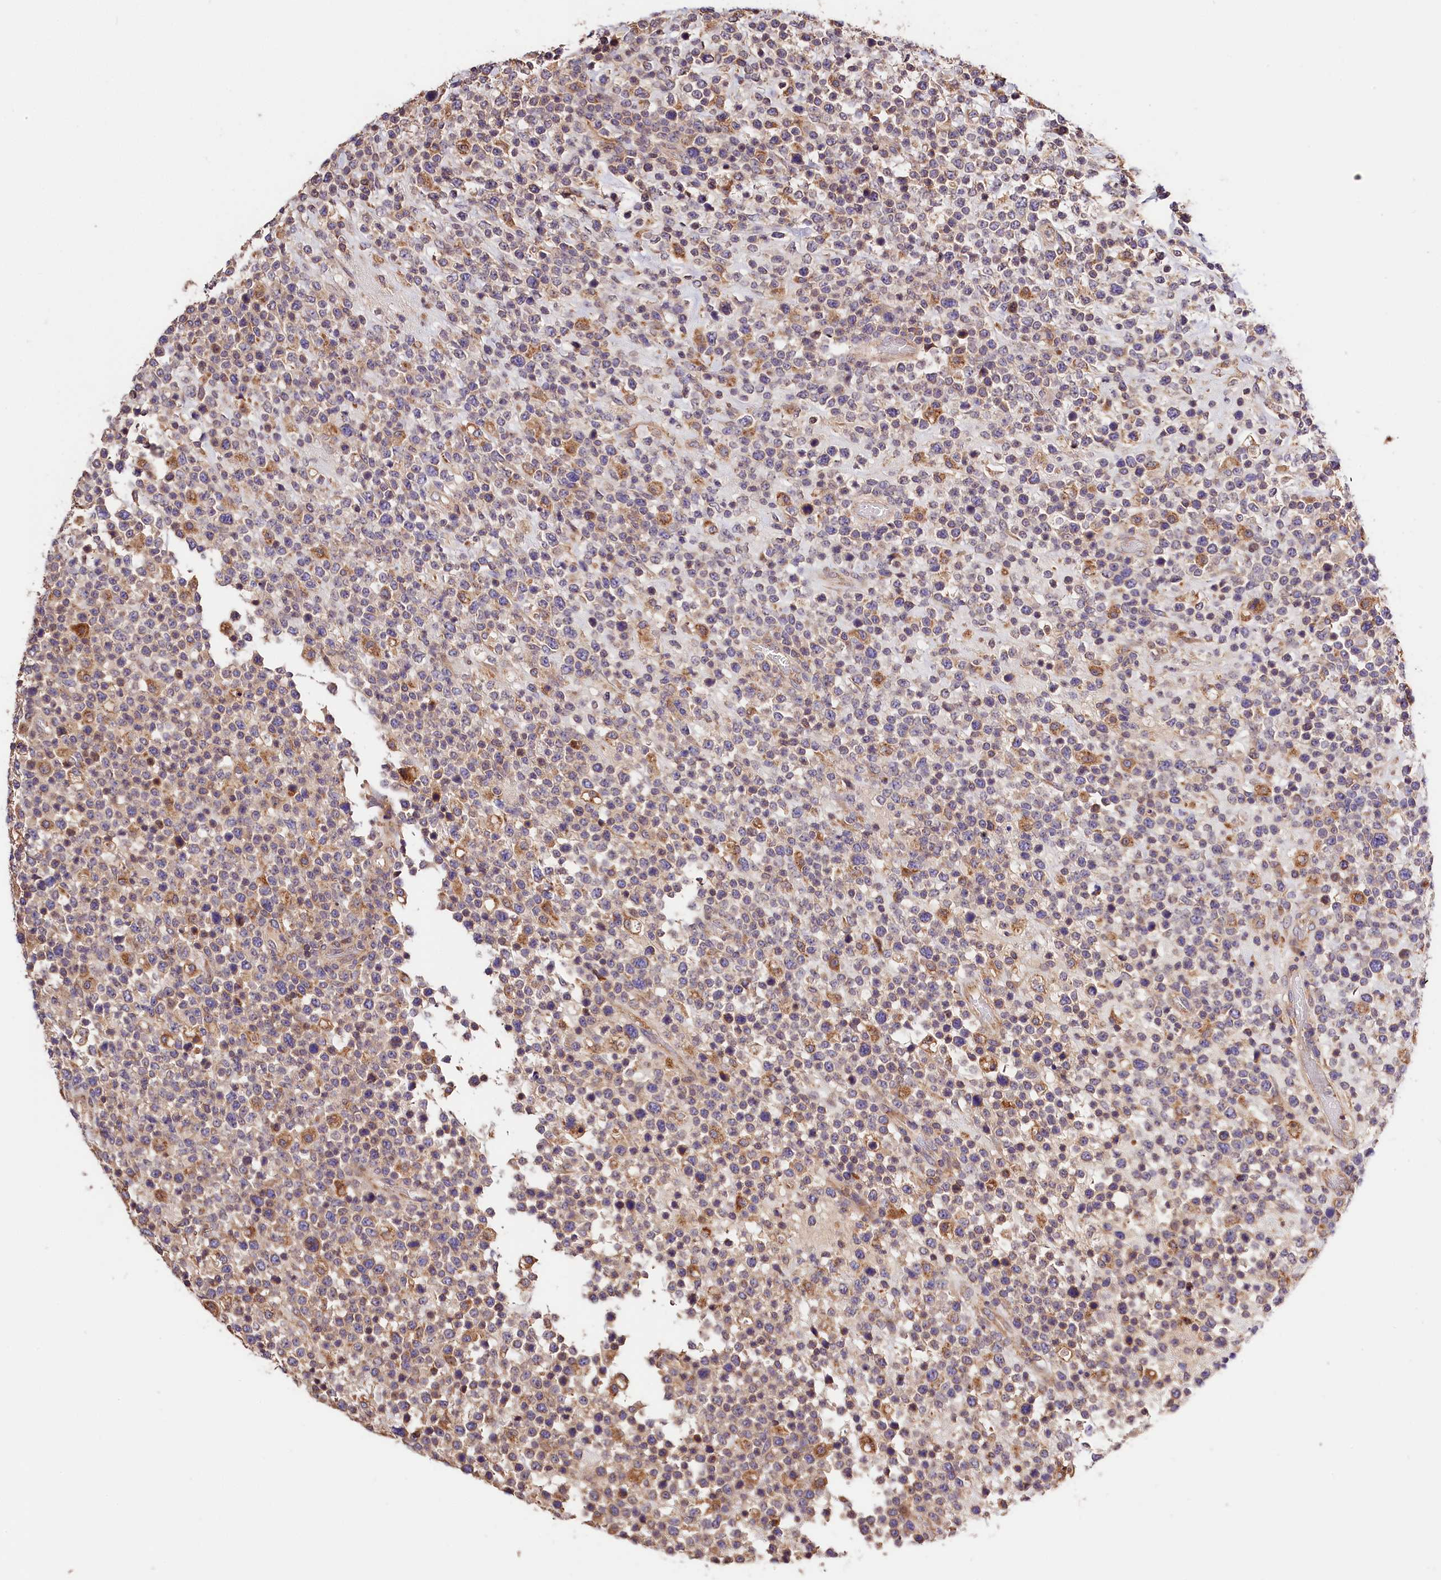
{"staining": {"intensity": "weak", "quantity": "<25%", "location": "cytoplasmic/membranous"}, "tissue": "lymphoma", "cell_type": "Tumor cells", "image_type": "cancer", "snomed": [{"axis": "morphology", "description": "Malignant lymphoma, non-Hodgkin's type, High grade"}, {"axis": "topography", "description": "Colon"}], "caption": "Tumor cells are negative for brown protein staining in lymphoma.", "gene": "KPTN", "patient": {"sex": "female", "age": 53}}